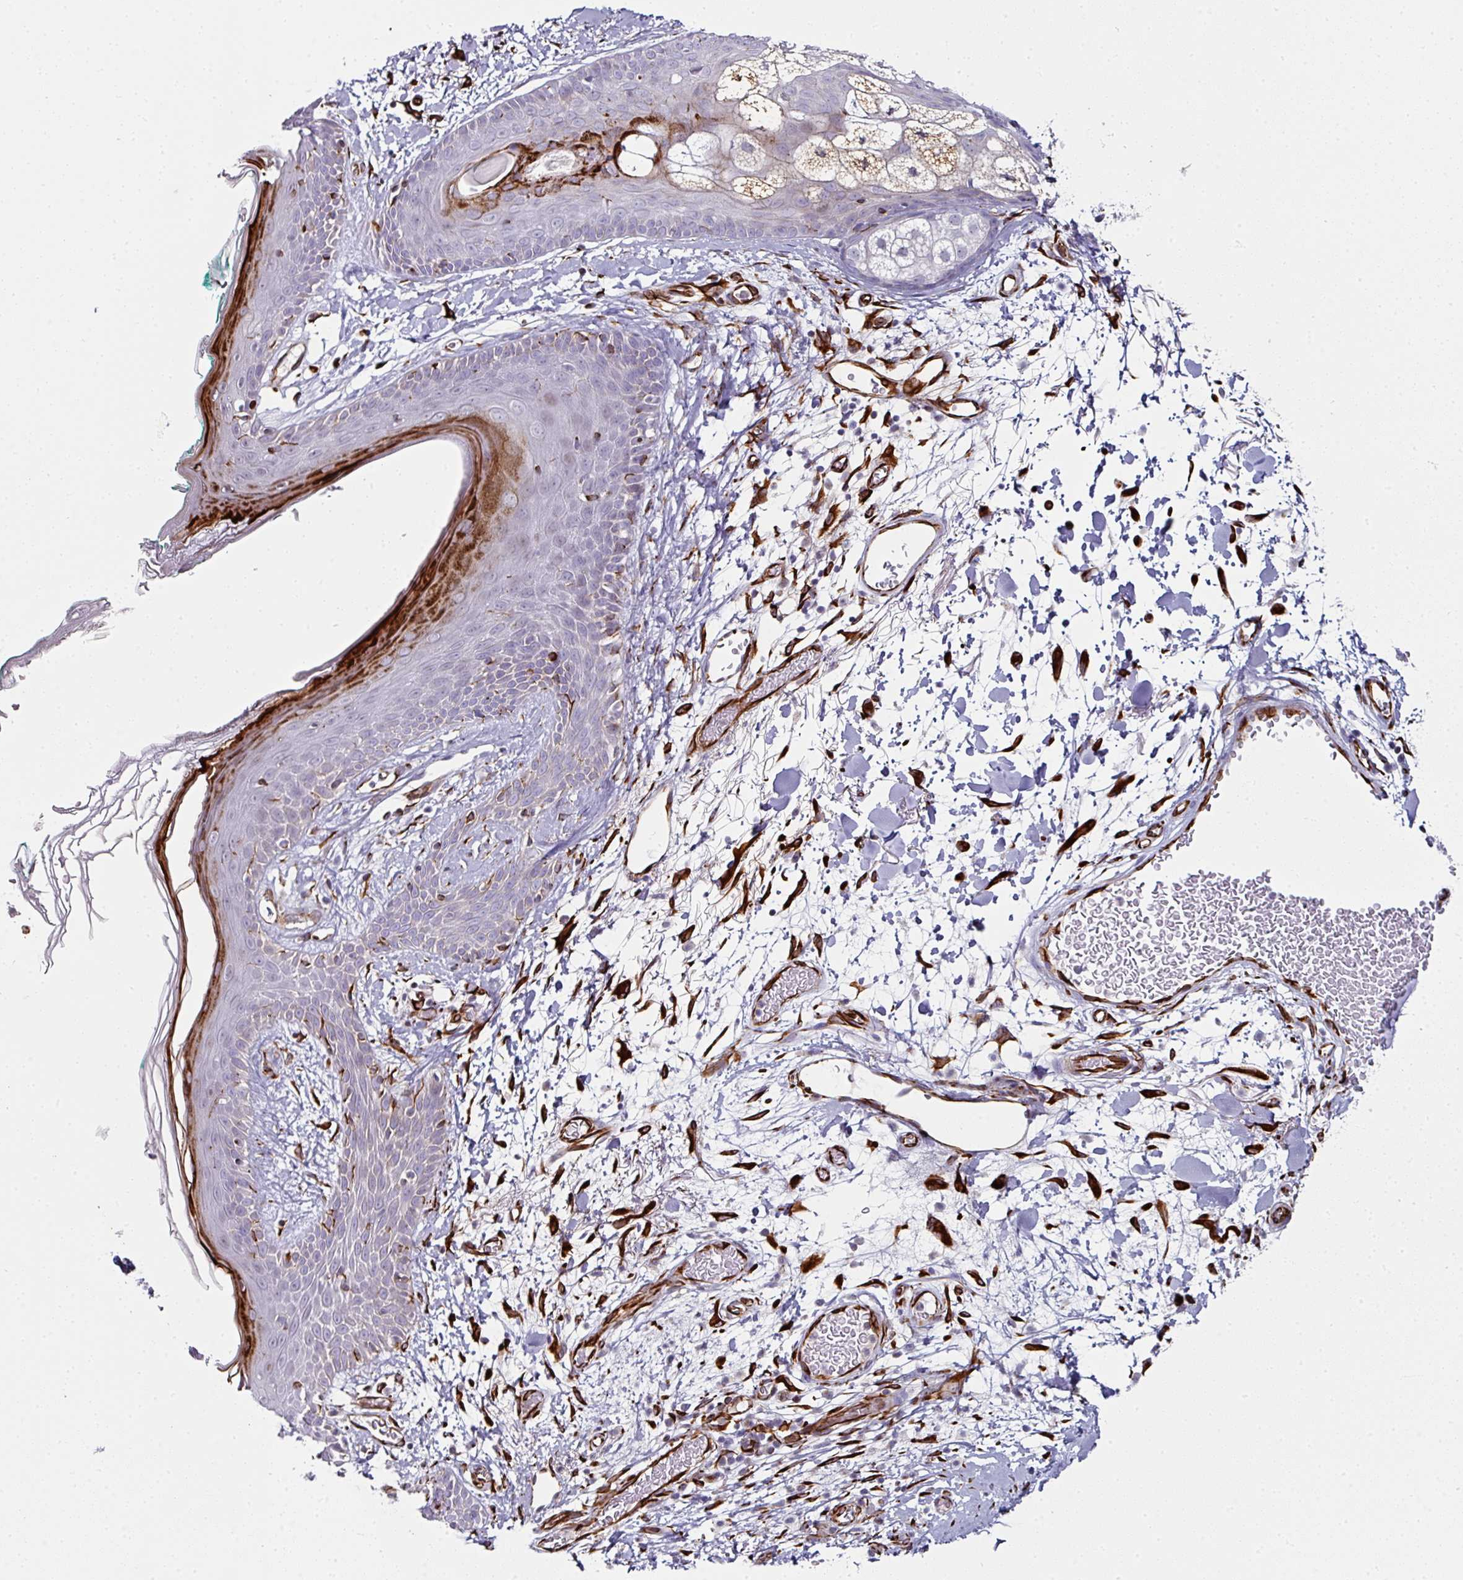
{"staining": {"intensity": "strong", "quantity": ">75%", "location": "cytoplasmic/membranous"}, "tissue": "skin", "cell_type": "Fibroblasts", "image_type": "normal", "snomed": [{"axis": "morphology", "description": "Normal tissue, NOS"}, {"axis": "topography", "description": "Skin"}], "caption": "DAB (3,3'-diaminobenzidine) immunohistochemical staining of unremarkable skin exhibits strong cytoplasmic/membranous protein staining in about >75% of fibroblasts.", "gene": "TMPRSS9", "patient": {"sex": "male", "age": 79}}